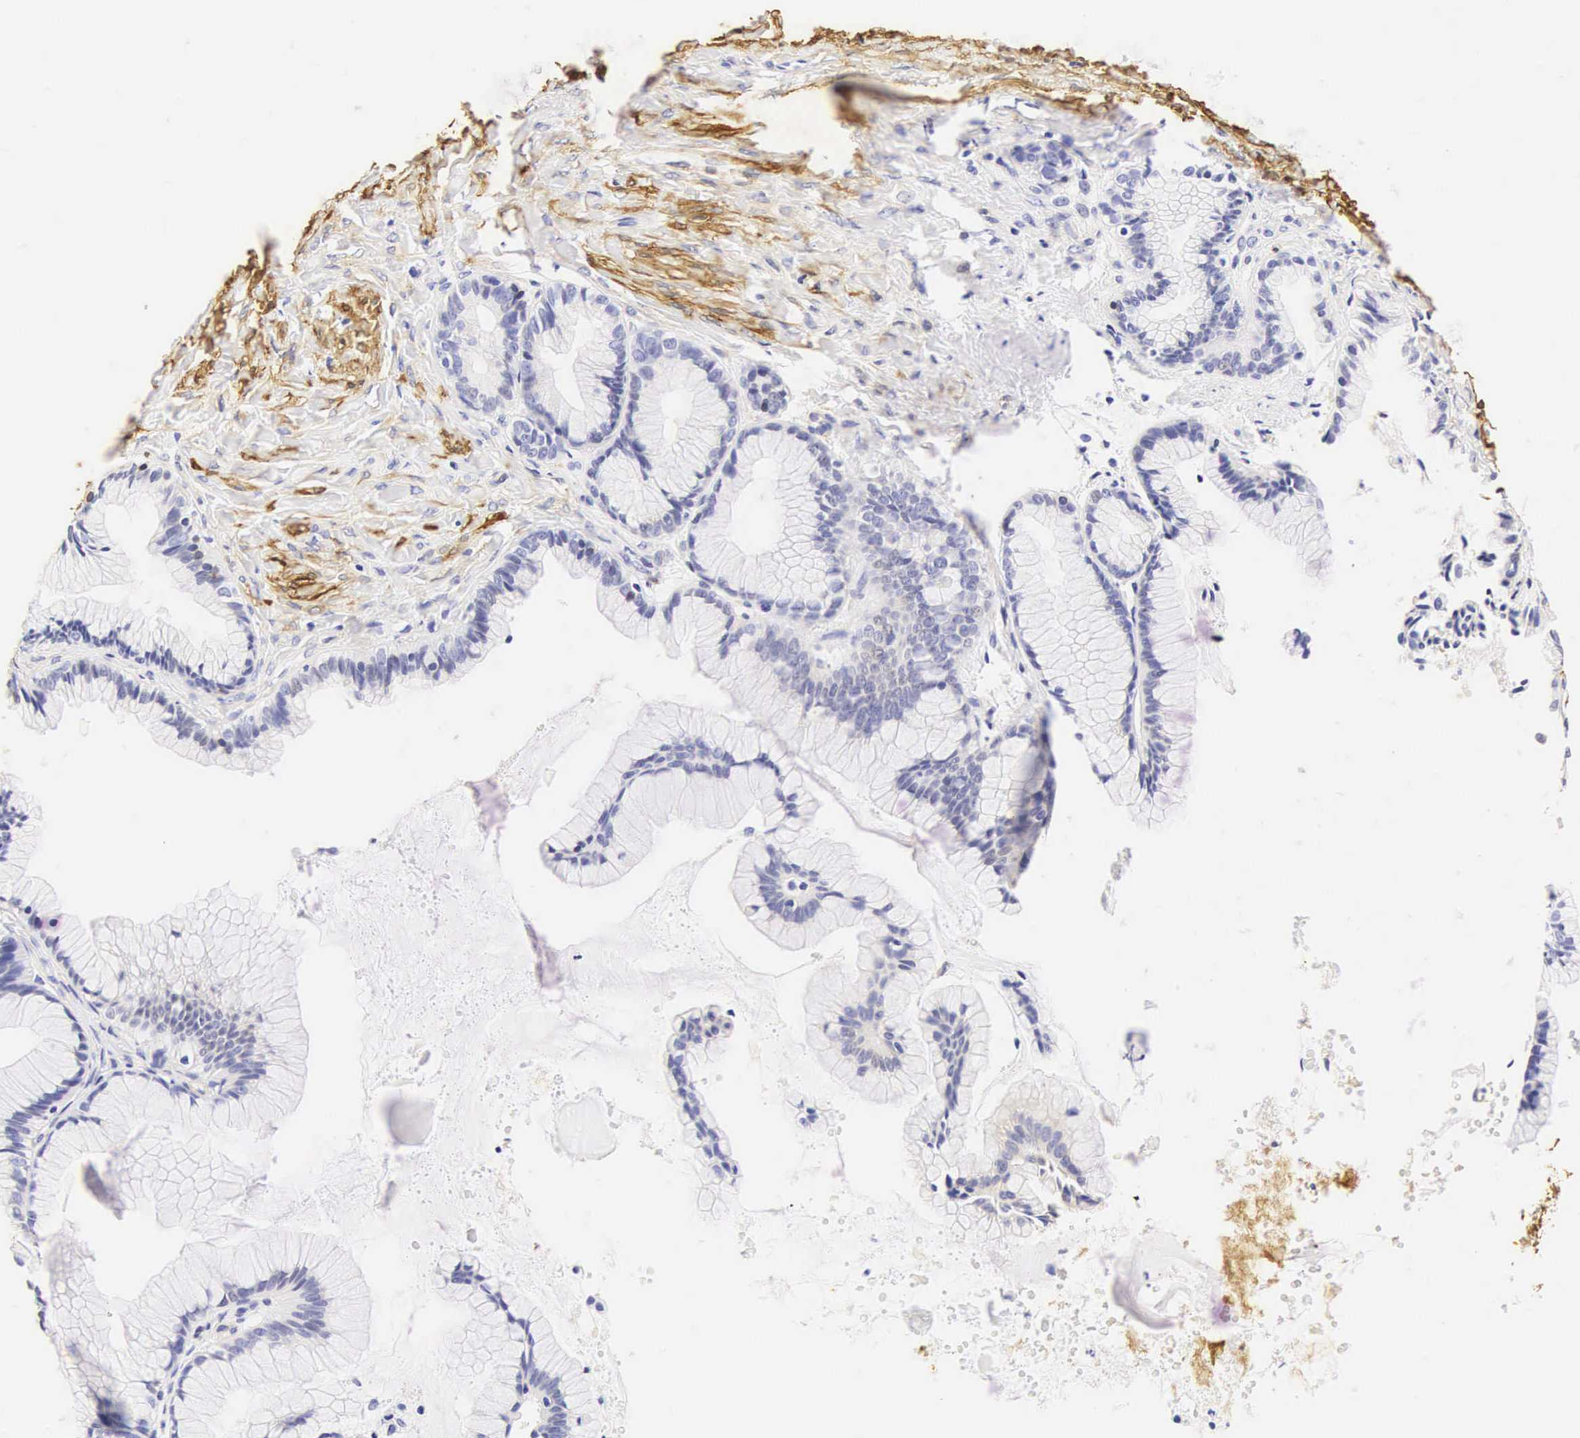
{"staining": {"intensity": "negative", "quantity": "none", "location": "none"}, "tissue": "ovarian cancer", "cell_type": "Tumor cells", "image_type": "cancer", "snomed": [{"axis": "morphology", "description": "Cystadenocarcinoma, mucinous, NOS"}, {"axis": "topography", "description": "Ovary"}], "caption": "Ovarian cancer was stained to show a protein in brown. There is no significant expression in tumor cells.", "gene": "CNN1", "patient": {"sex": "female", "age": 41}}